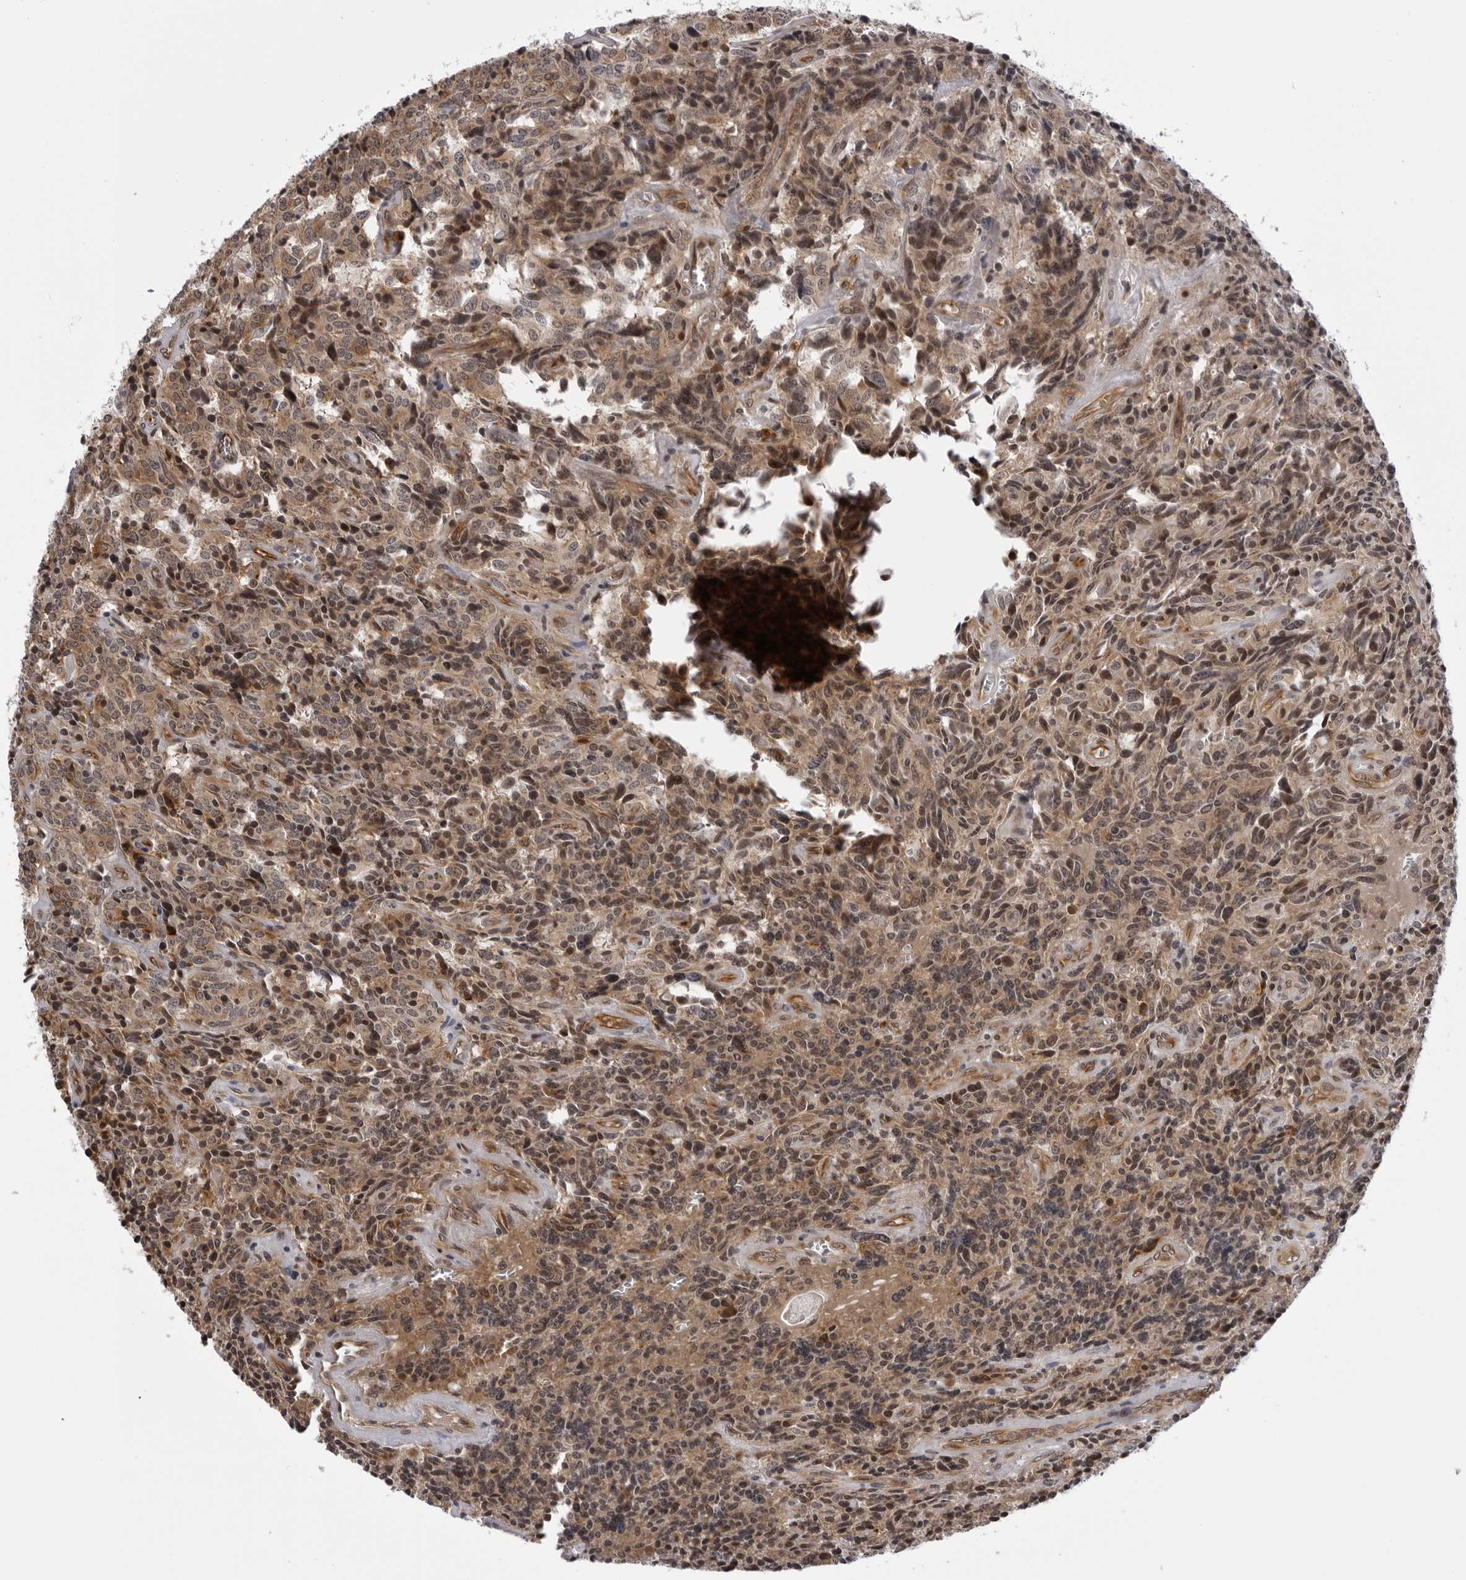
{"staining": {"intensity": "moderate", "quantity": ">75%", "location": "cytoplasmic/membranous,nuclear"}, "tissue": "carcinoid", "cell_type": "Tumor cells", "image_type": "cancer", "snomed": [{"axis": "morphology", "description": "Carcinoid, malignant, NOS"}, {"axis": "topography", "description": "Lung"}], "caption": "Immunohistochemical staining of human carcinoid shows medium levels of moderate cytoplasmic/membranous and nuclear staining in approximately >75% of tumor cells. Immunohistochemistry stains the protein of interest in brown and the nuclei are stained blue.", "gene": "GCSAML", "patient": {"sex": "female", "age": 46}}